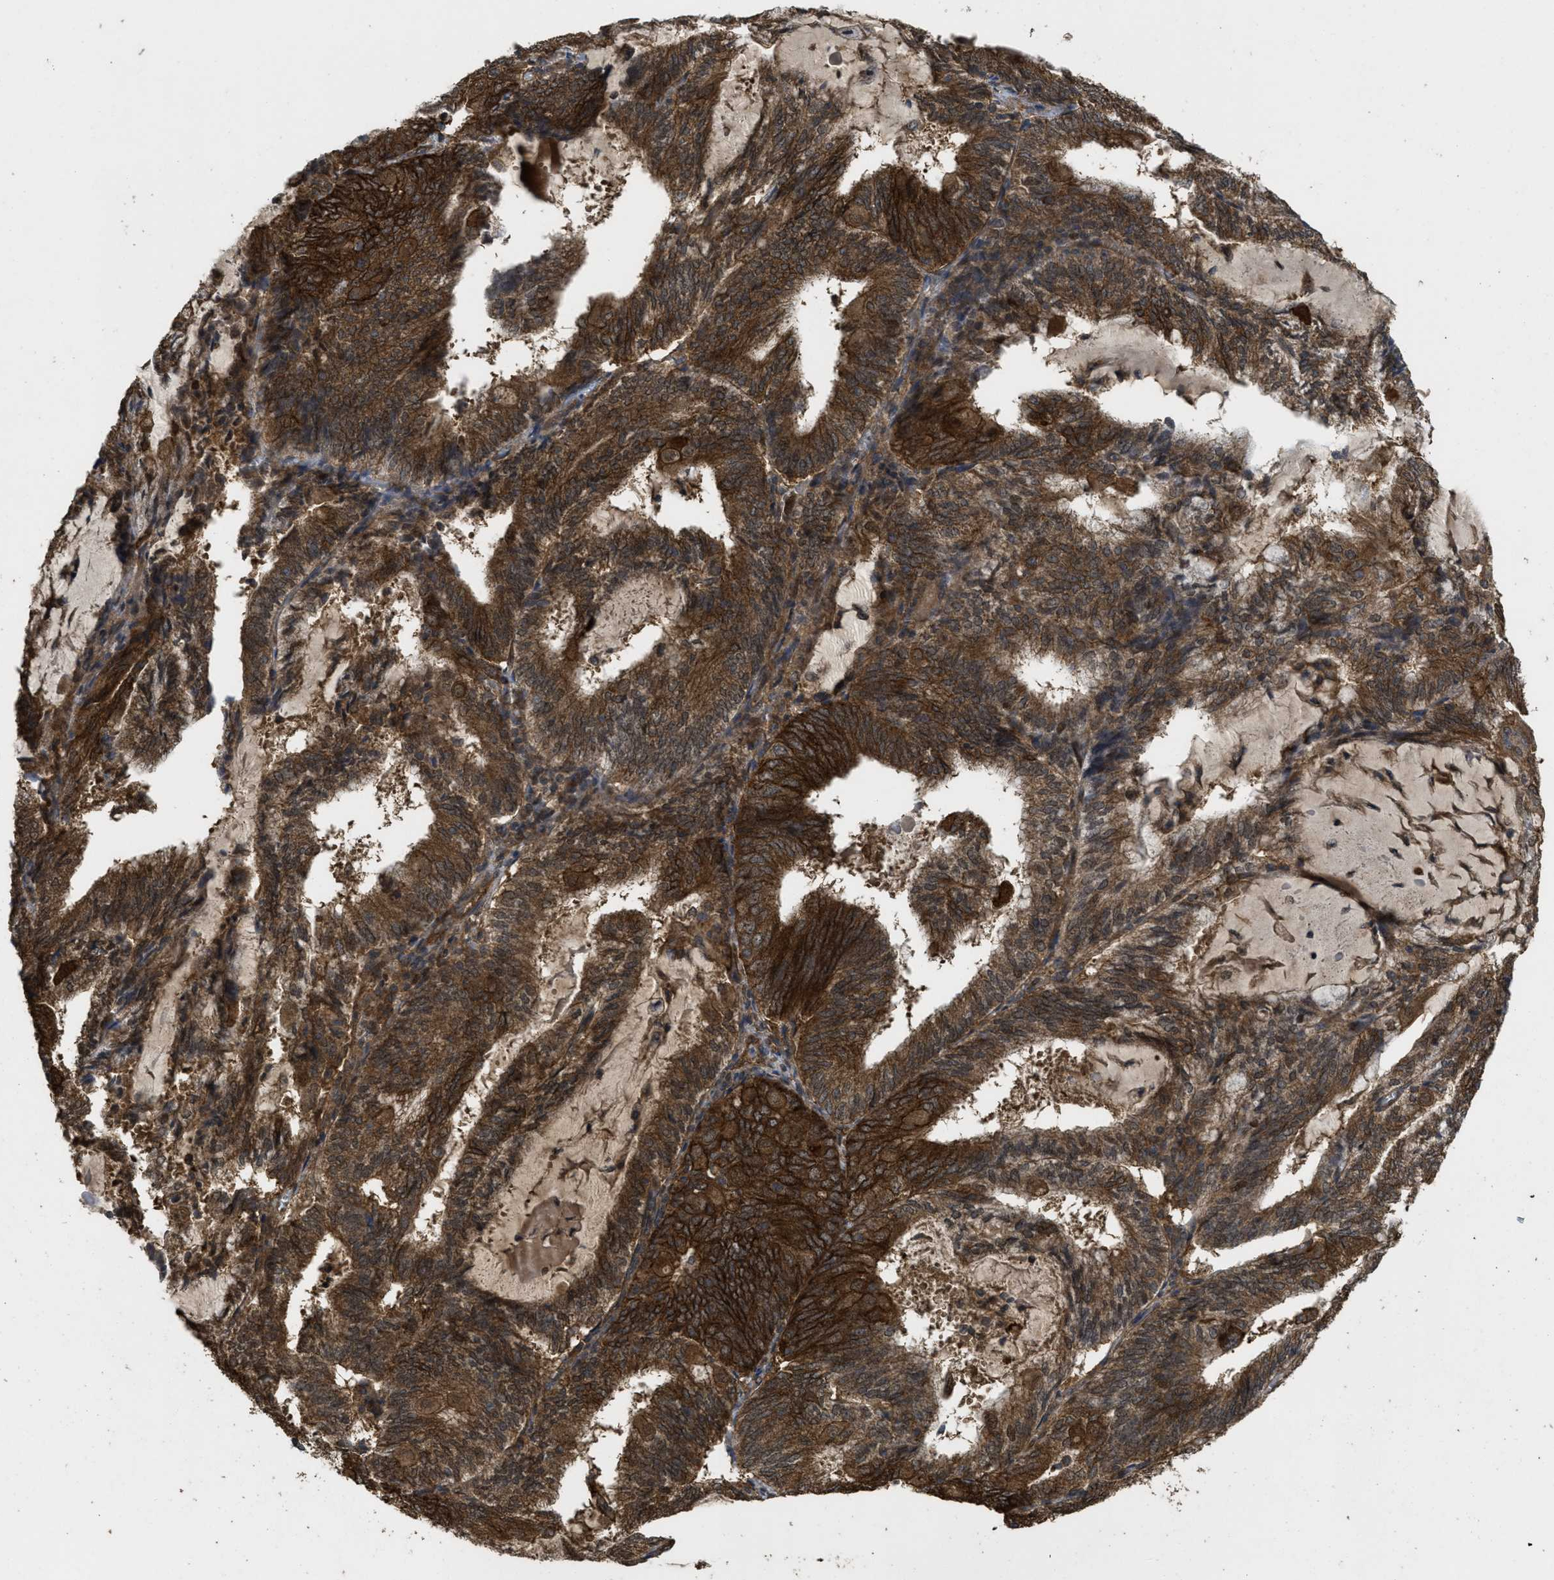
{"staining": {"intensity": "strong", "quantity": ">75%", "location": "cytoplasmic/membranous"}, "tissue": "endometrial cancer", "cell_type": "Tumor cells", "image_type": "cancer", "snomed": [{"axis": "morphology", "description": "Adenocarcinoma, NOS"}, {"axis": "topography", "description": "Endometrium"}], "caption": "A histopathology image showing strong cytoplasmic/membranous staining in approximately >75% of tumor cells in endometrial cancer, as visualized by brown immunohistochemical staining.", "gene": "FZD6", "patient": {"sex": "female", "age": 81}}